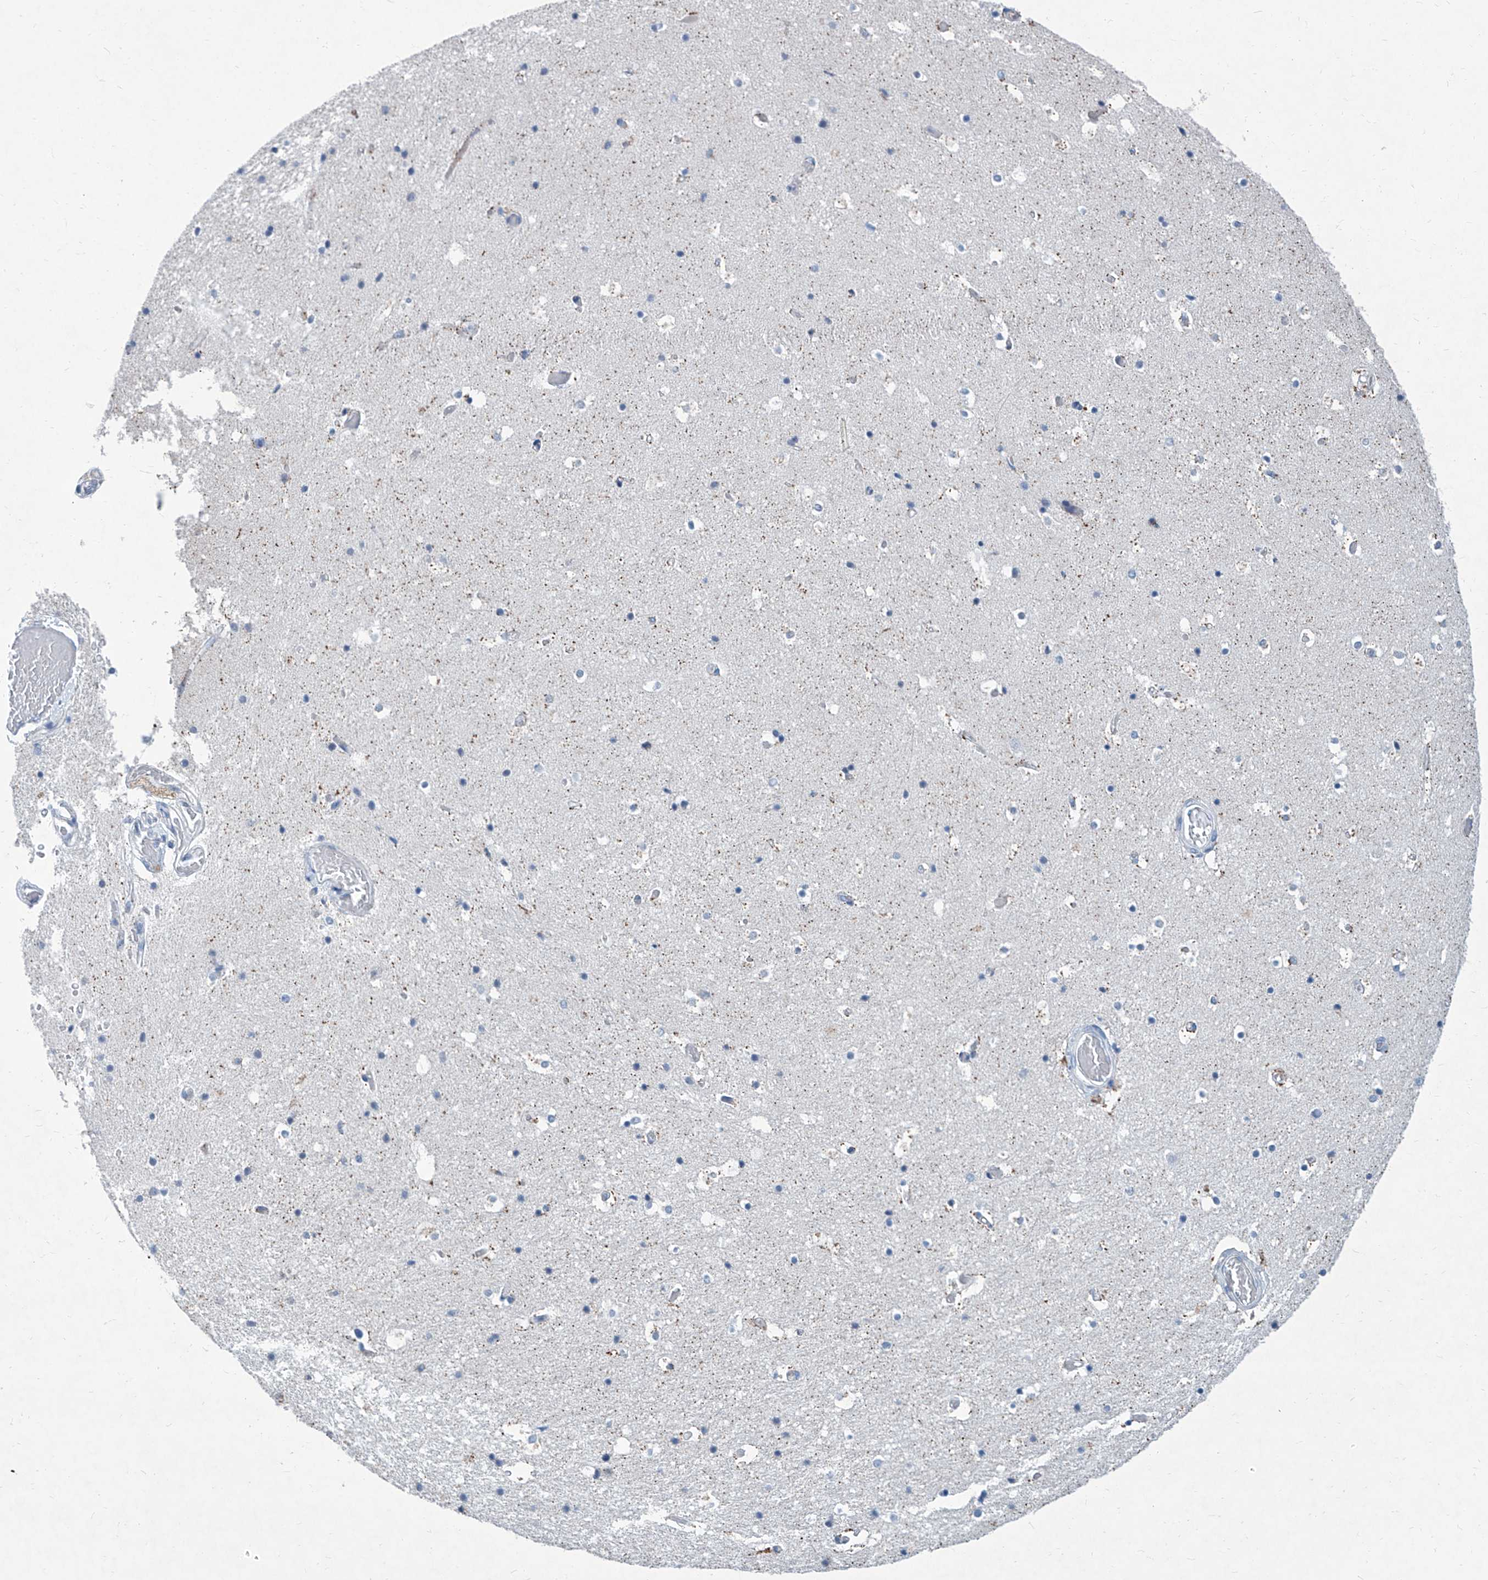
{"staining": {"intensity": "negative", "quantity": "none", "location": "none"}, "tissue": "hippocampus", "cell_type": "Glial cells", "image_type": "normal", "snomed": [{"axis": "morphology", "description": "Normal tissue, NOS"}, {"axis": "topography", "description": "Hippocampus"}], "caption": "IHC micrograph of benign human hippocampus stained for a protein (brown), which displays no expression in glial cells.", "gene": "ZNF519", "patient": {"sex": "female", "age": 52}}